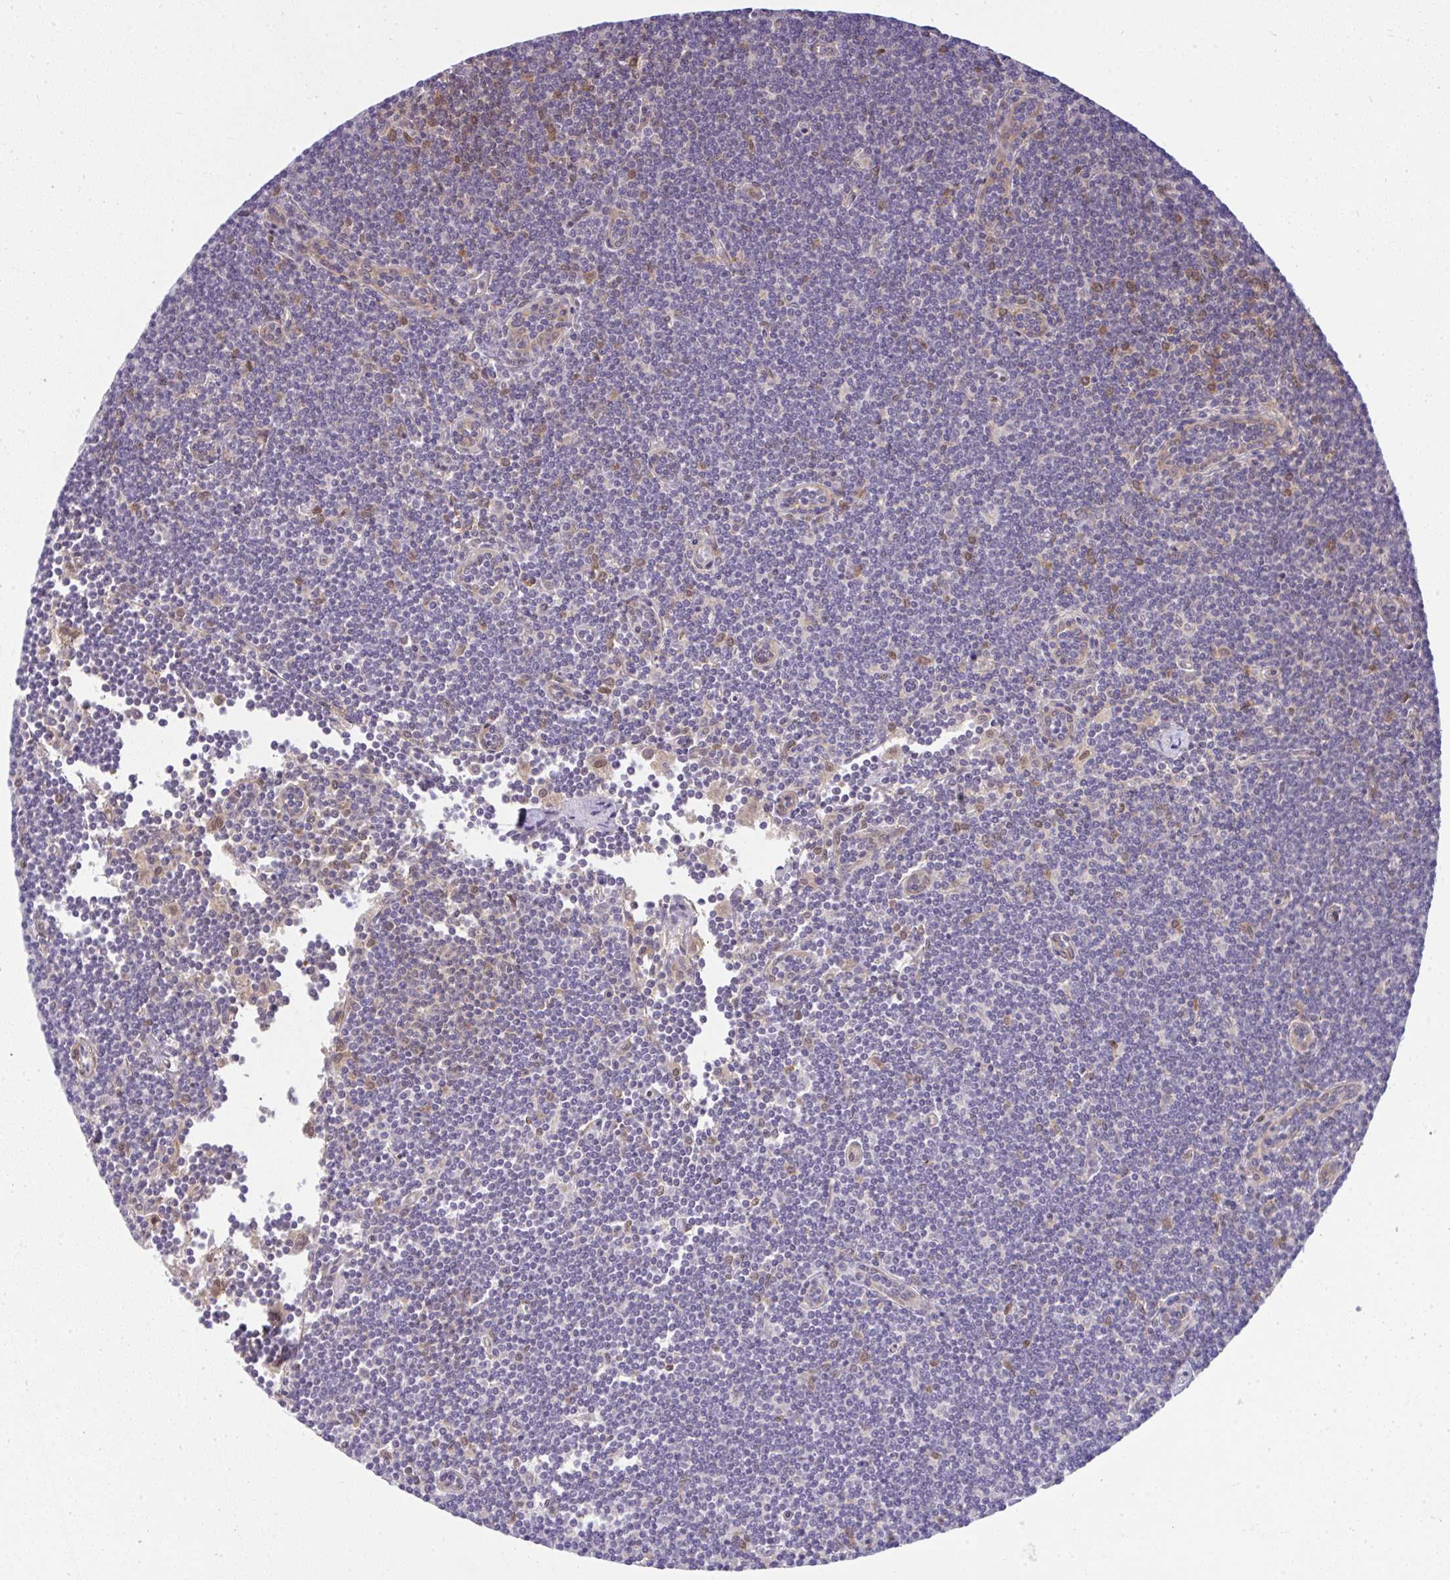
{"staining": {"intensity": "weak", "quantity": "<25%", "location": "cytoplasmic/membranous"}, "tissue": "lymphoma", "cell_type": "Tumor cells", "image_type": "cancer", "snomed": [{"axis": "morphology", "description": "Malignant lymphoma, non-Hodgkin's type, Low grade"}, {"axis": "topography", "description": "Lymph node"}], "caption": "Protein analysis of lymphoma exhibits no significant staining in tumor cells. (Stains: DAB immunohistochemistry (IHC) with hematoxylin counter stain, Microscopy: brightfield microscopy at high magnification).", "gene": "RDH14", "patient": {"sex": "female", "age": 73}}